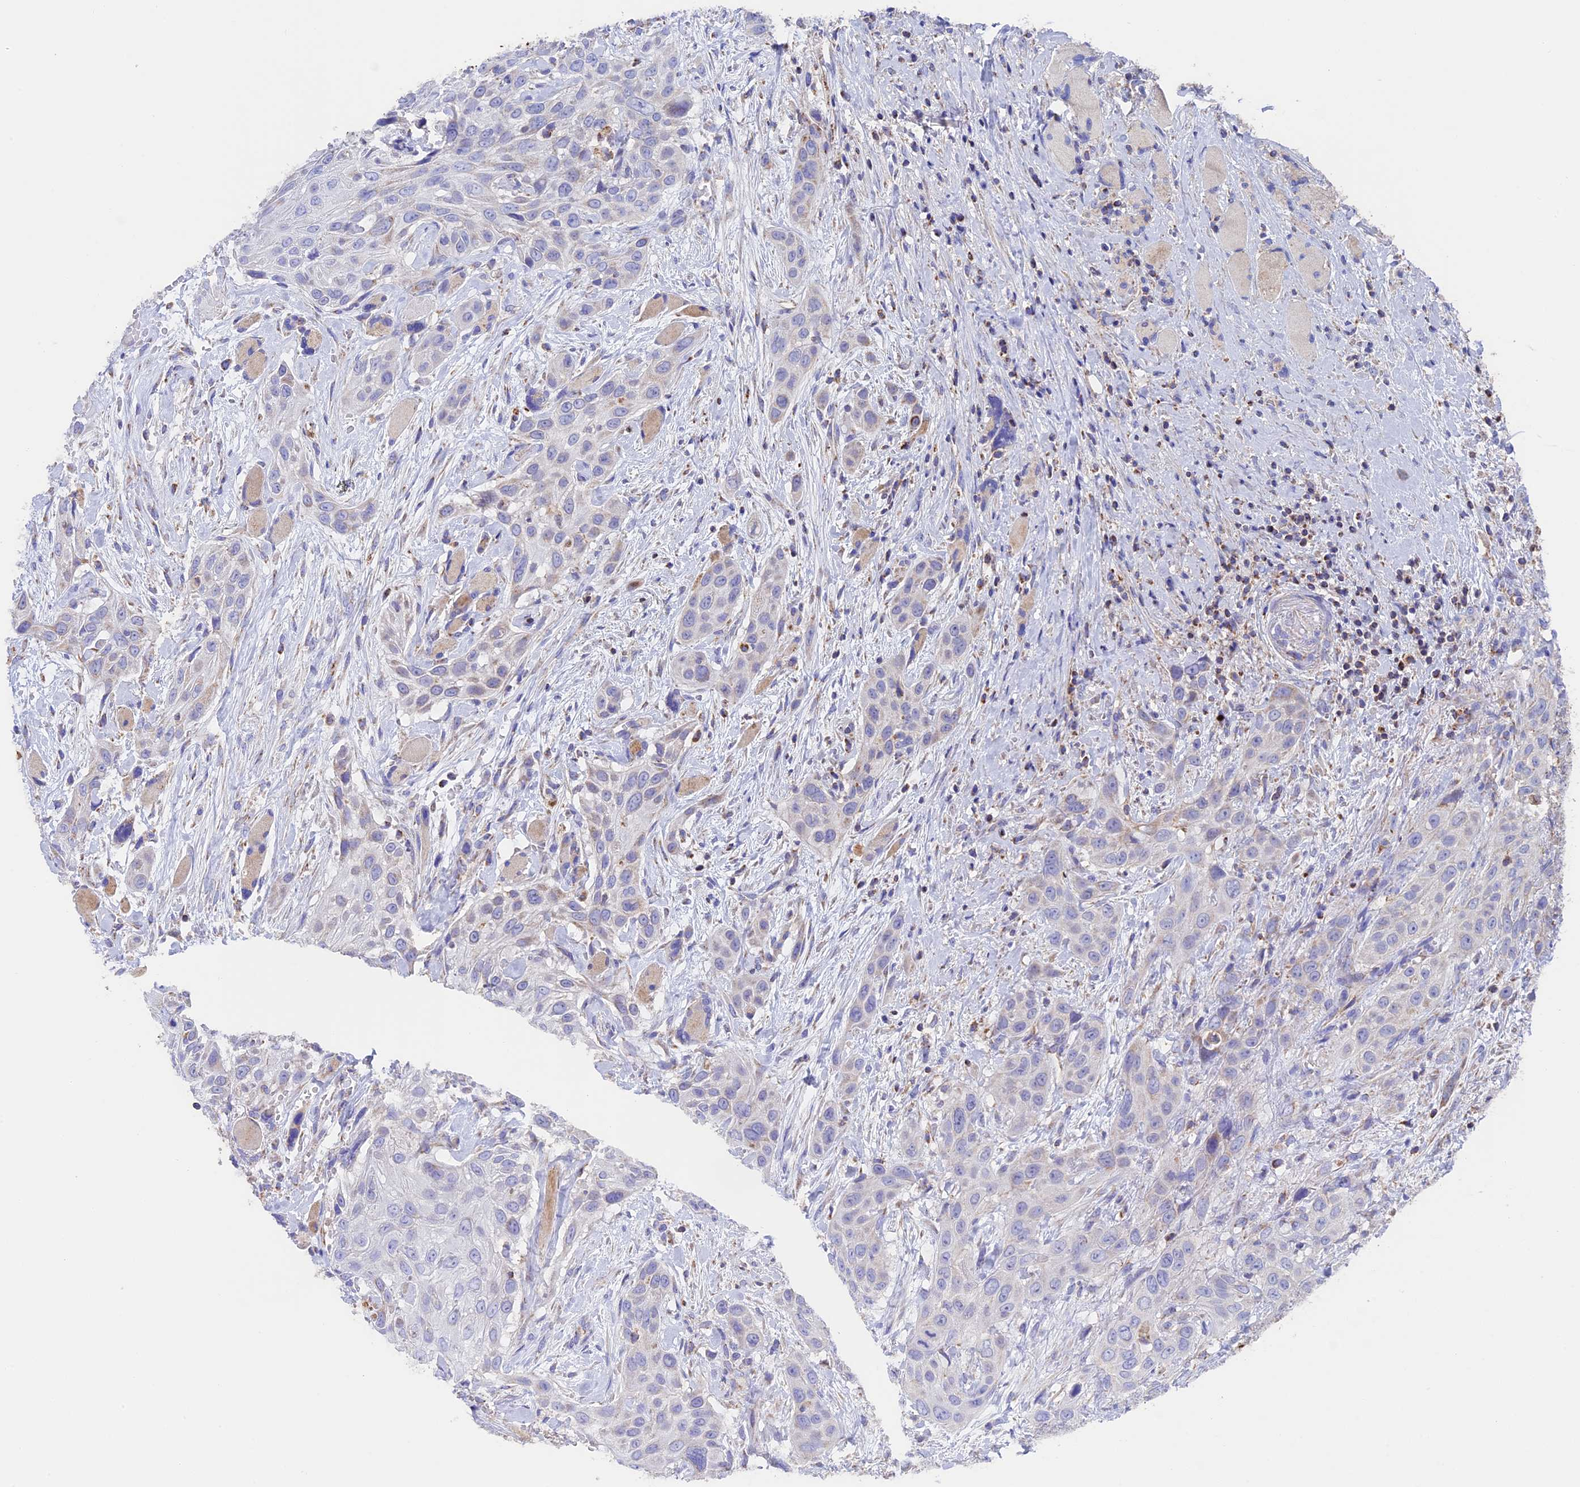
{"staining": {"intensity": "weak", "quantity": "25%-75%", "location": "cytoplasmic/membranous"}, "tissue": "head and neck cancer", "cell_type": "Tumor cells", "image_type": "cancer", "snomed": [{"axis": "morphology", "description": "Squamous cell carcinoma, NOS"}, {"axis": "topography", "description": "Head-Neck"}], "caption": "This is a micrograph of immunohistochemistry (IHC) staining of head and neck cancer, which shows weak positivity in the cytoplasmic/membranous of tumor cells.", "gene": "ADAT1", "patient": {"sex": "male", "age": 81}}